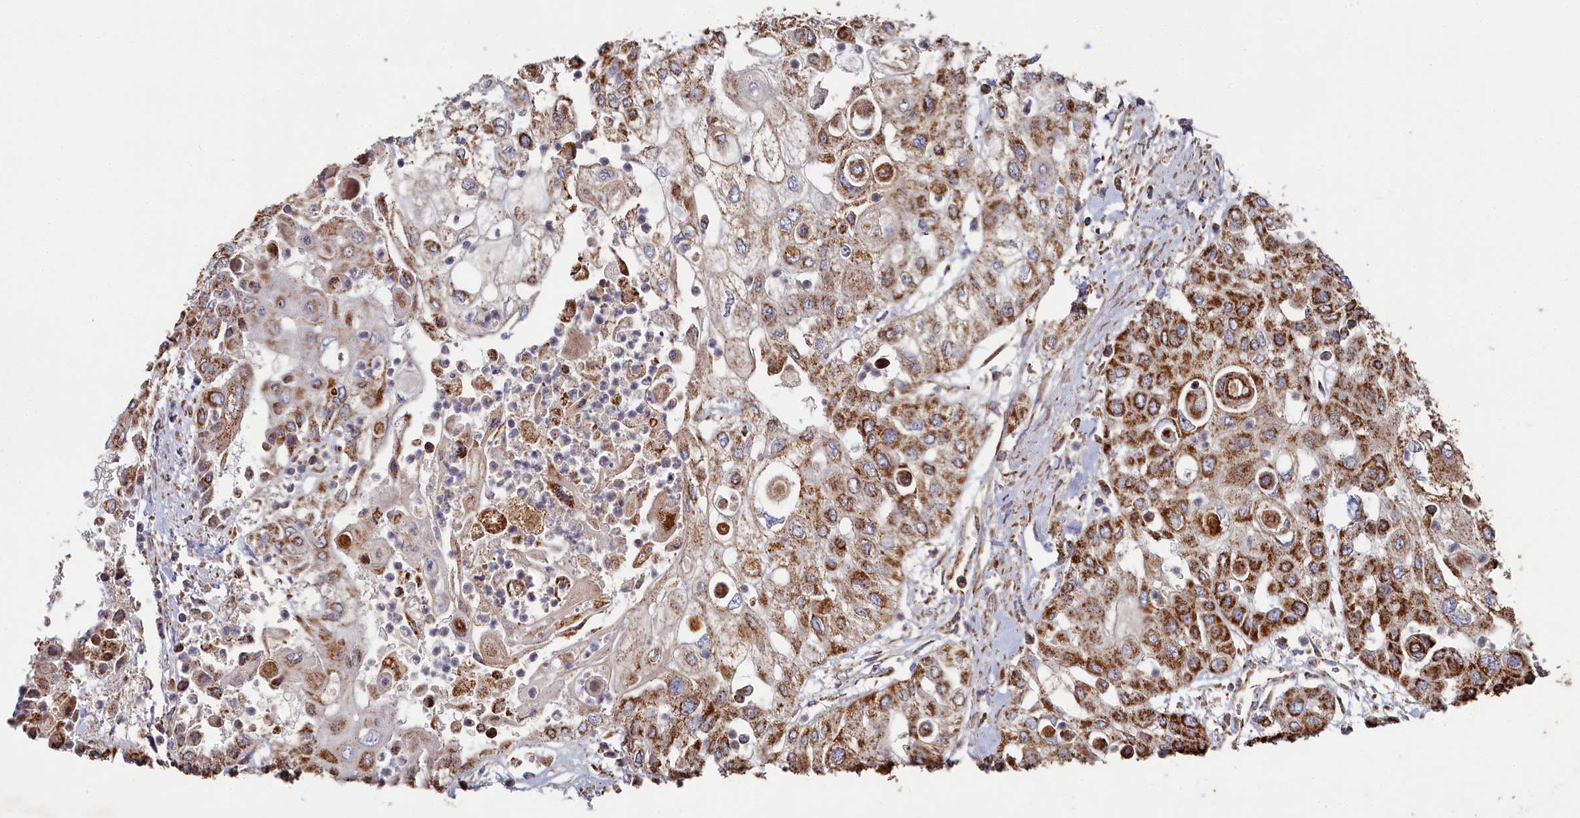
{"staining": {"intensity": "moderate", "quantity": ">75%", "location": "cytoplasmic/membranous"}, "tissue": "urothelial cancer", "cell_type": "Tumor cells", "image_type": "cancer", "snomed": [{"axis": "morphology", "description": "Urothelial carcinoma, High grade"}, {"axis": "topography", "description": "Urinary bladder"}], "caption": "Urothelial cancer stained with a brown dye reveals moderate cytoplasmic/membranous positive positivity in approximately >75% of tumor cells.", "gene": "HAUS2", "patient": {"sex": "female", "age": 79}}